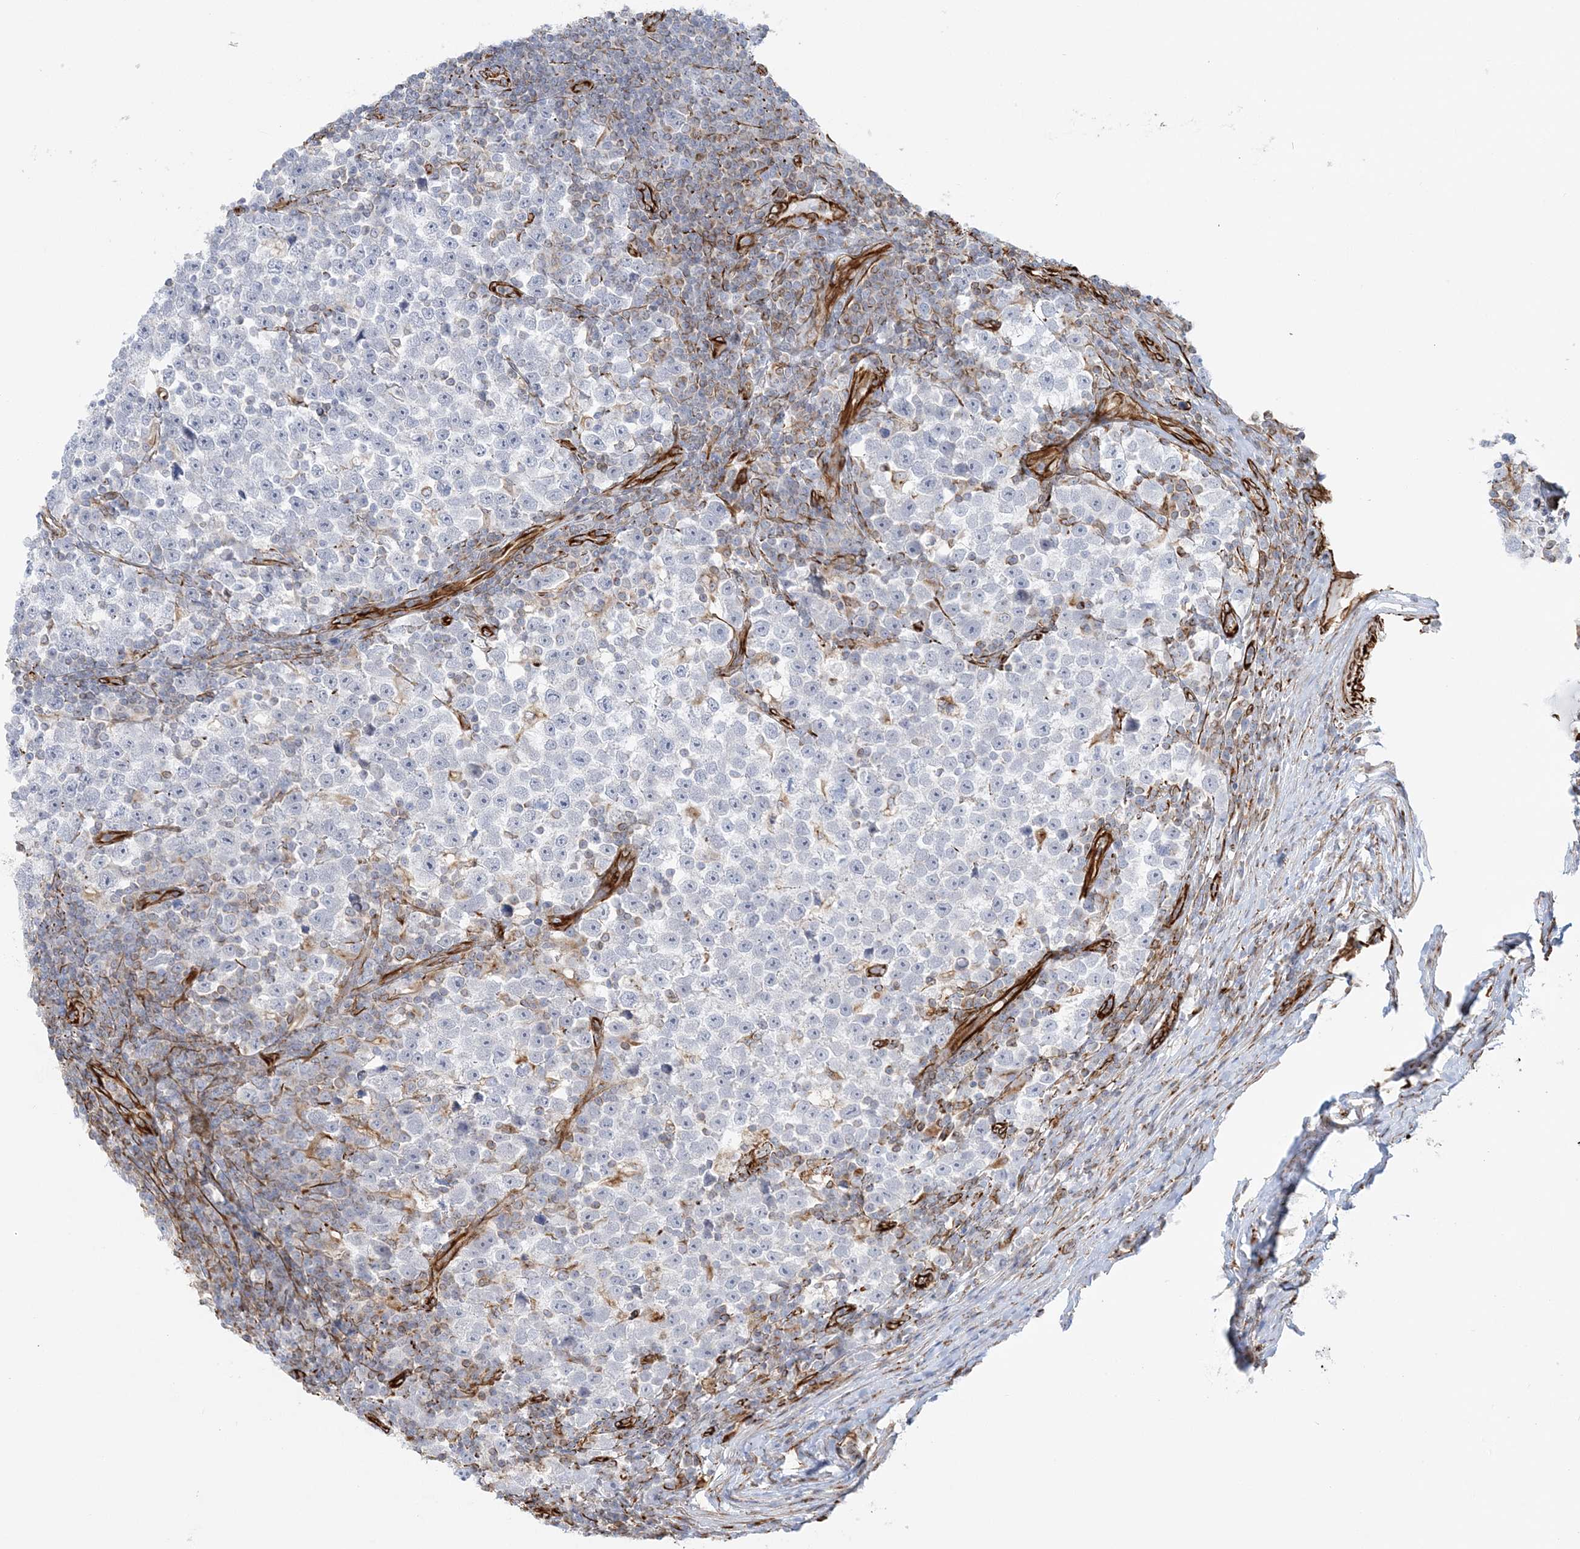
{"staining": {"intensity": "negative", "quantity": "none", "location": "none"}, "tissue": "testis cancer", "cell_type": "Tumor cells", "image_type": "cancer", "snomed": [{"axis": "morphology", "description": "Normal tissue, NOS"}, {"axis": "morphology", "description": "Seminoma, NOS"}, {"axis": "topography", "description": "Testis"}], "caption": "Immunohistochemical staining of human seminoma (testis) exhibits no significant staining in tumor cells. (Stains: DAB (3,3'-diaminobenzidine) IHC with hematoxylin counter stain, Microscopy: brightfield microscopy at high magnification).", "gene": "SCLT1", "patient": {"sex": "male", "age": 43}}